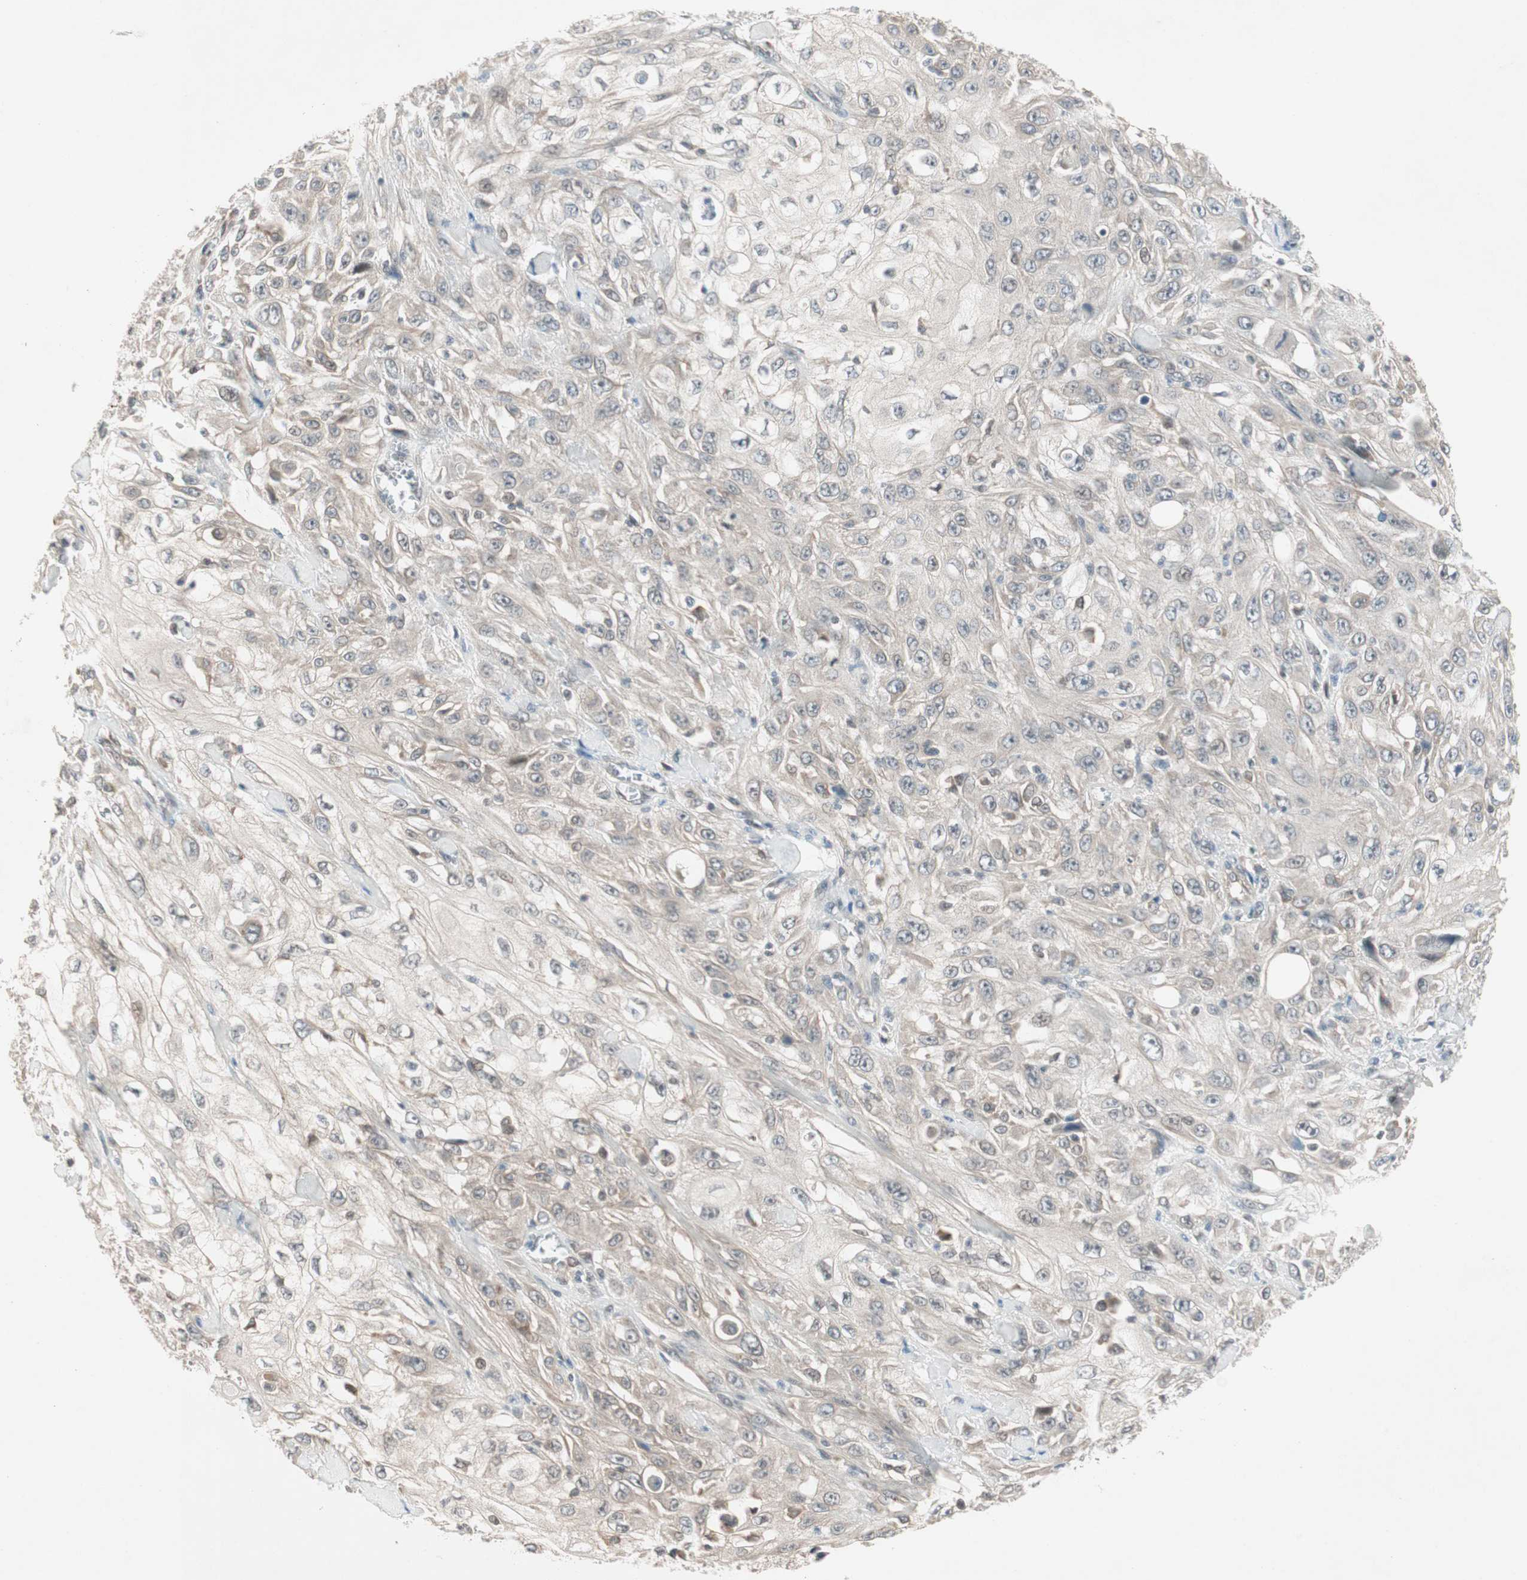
{"staining": {"intensity": "weak", "quantity": "<25%", "location": "cytoplasmic/membranous"}, "tissue": "skin cancer", "cell_type": "Tumor cells", "image_type": "cancer", "snomed": [{"axis": "morphology", "description": "Squamous cell carcinoma, NOS"}, {"axis": "morphology", "description": "Squamous cell carcinoma, metastatic, NOS"}, {"axis": "topography", "description": "Skin"}, {"axis": "topography", "description": "Lymph node"}], "caption": "A high-resolution photomicrograph shows immunohistochemistry (IHC) staining of skin cancer, which demonstrates no significant staining in tumor cells. (DAB immunohistochemistry, high magnification).", "gene": "PGBD1", "patient": {"sex": "male", "age": 75}}